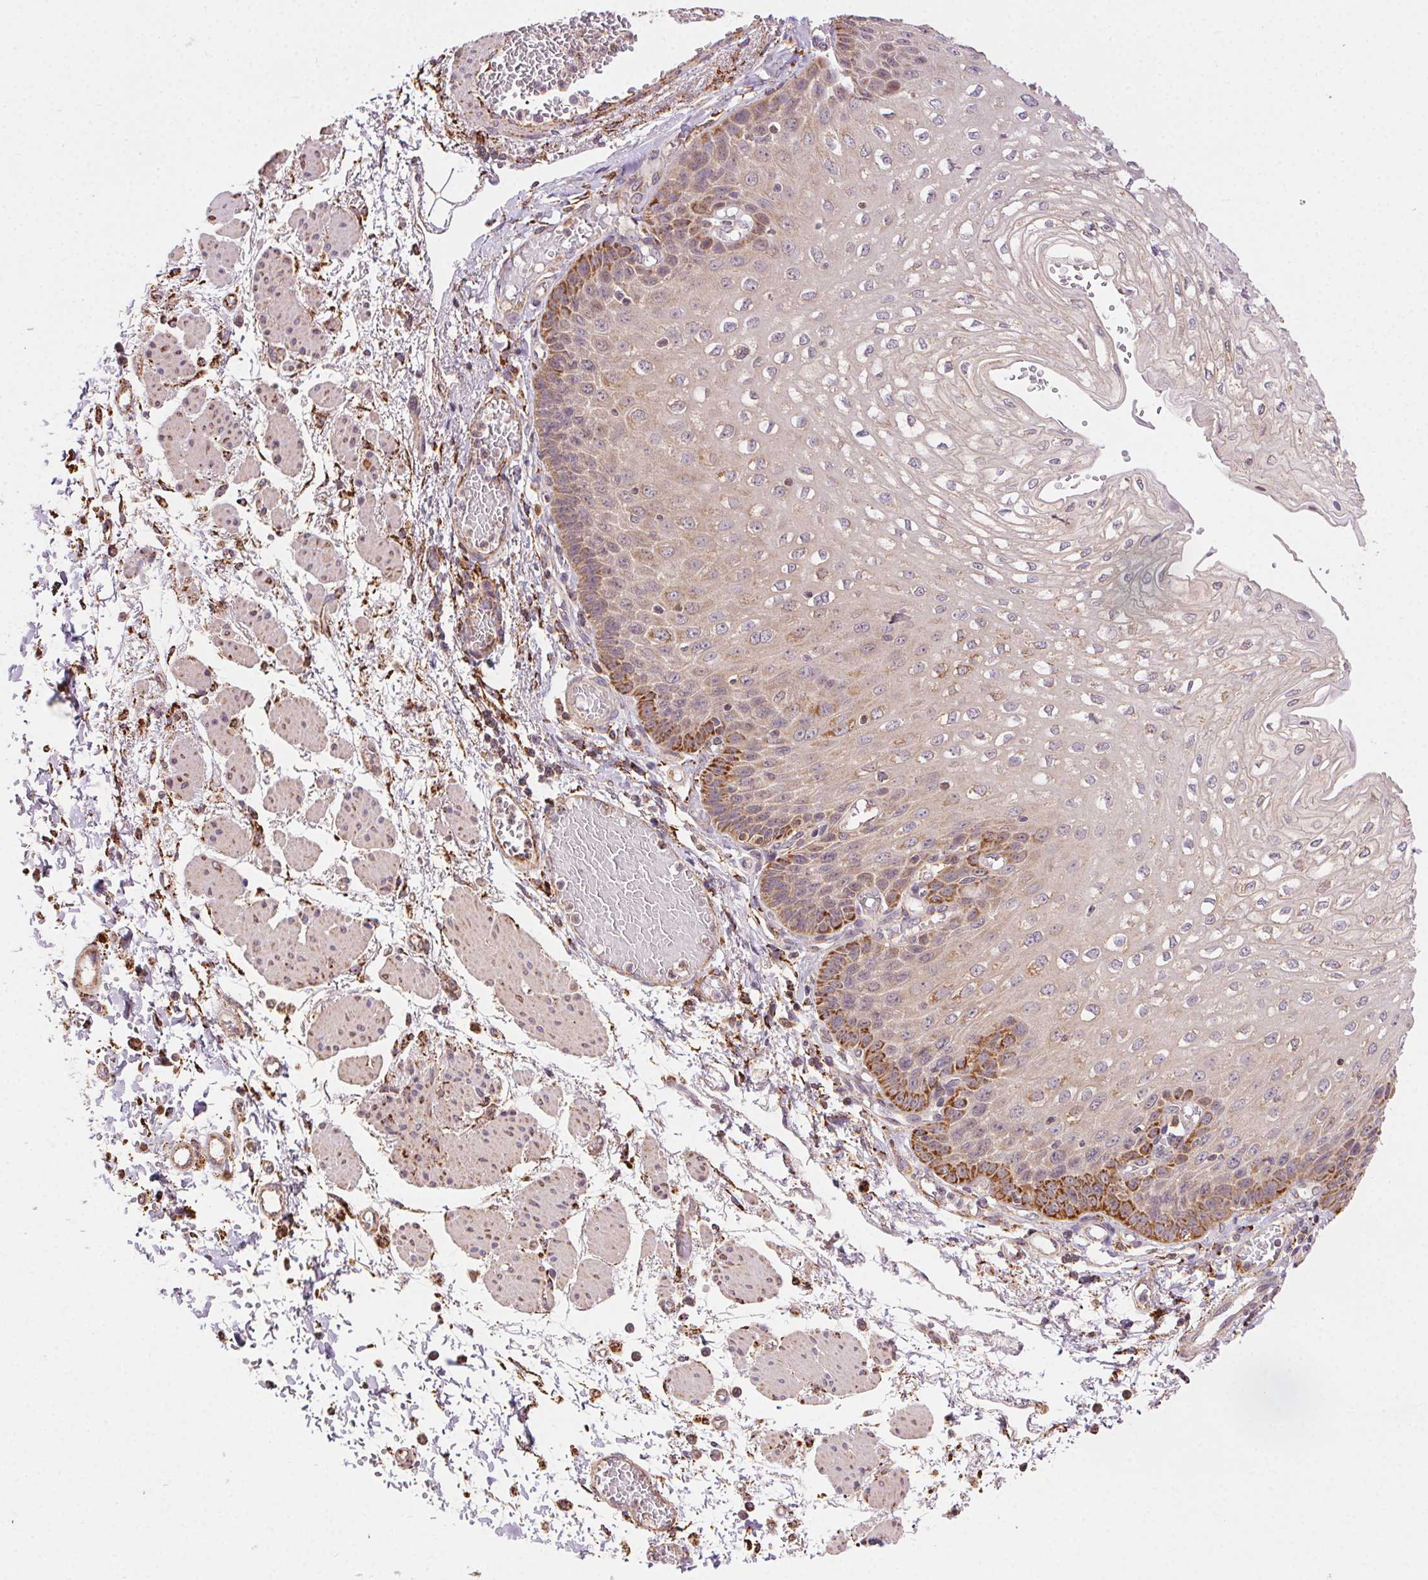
{"staining": {"intensity": "moderate", "quantity": "25%-75%", "location": "cytoplasmic/membranous"}, "tissue": "esophagus", "cell_type": "Squamous epithelial cells", "image_type": "normal", "snomed": [{"axis": "morphology", "description": "Normal tissue, NOS"}, {"axis": "morphology", "description": "Adenocarcinoma, NOS"}, {"axis": "topography", "description": "Esophagus"}], "caption": "A brown stain highlights moderate cytoplasmic/membranous positivity of a protein in squamous epithelial cells of unremarkable human esophagus.", "gene": "FNBP1L", "patient": {"sex": "male", "age": 81}}